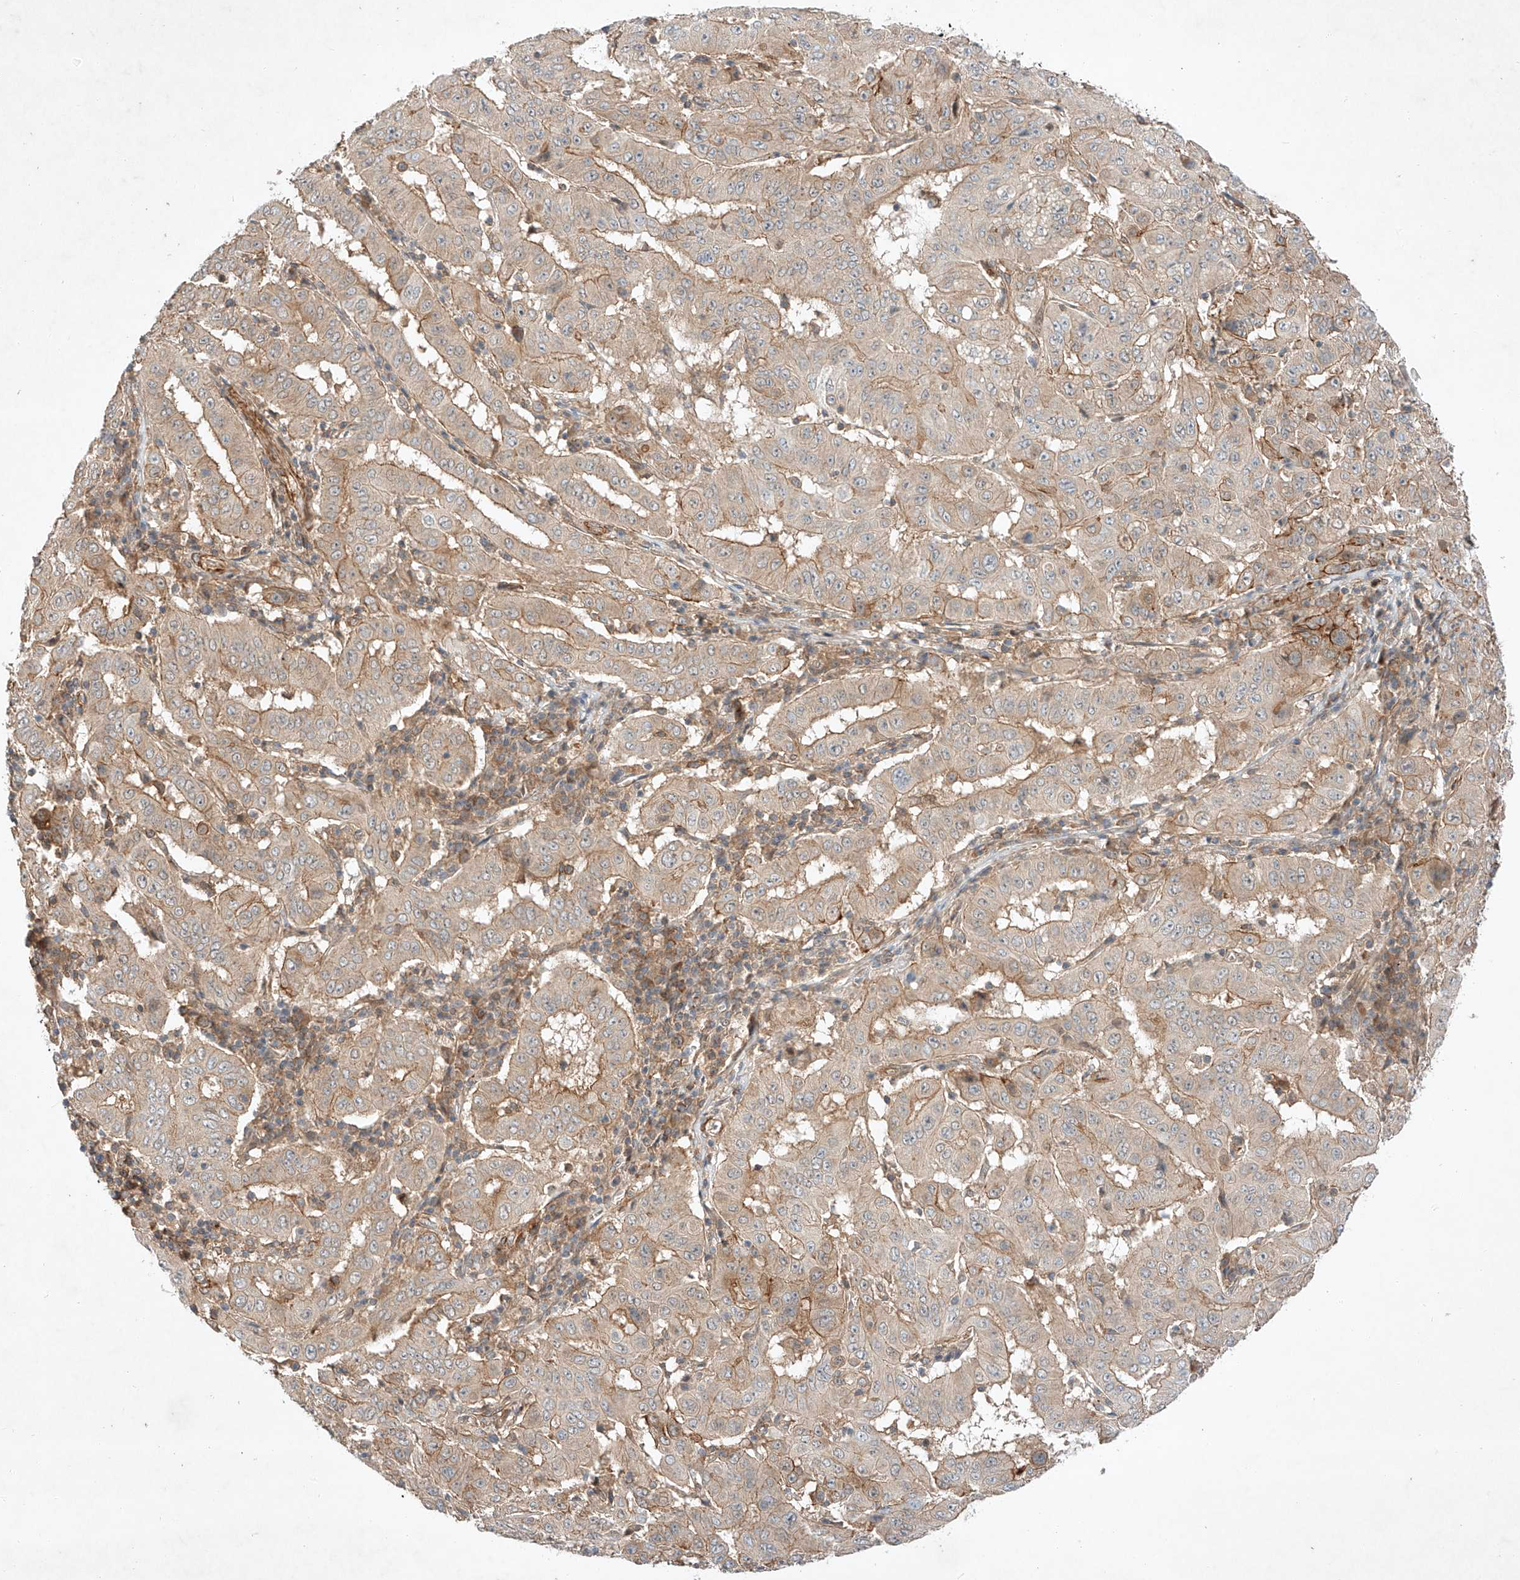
{"staining": {"intensity": "moderate", "quantity": "25%-75%", "location": "cytoplasmic/membranous"}, "tissue": "pancreatic cancer", "cell_type": "Tumor cells", "image_type": "cancer", "snomed": [{"axis": "morphology", "description": "Adenocarcinoma, NOS"}, {"axis": "topography", "description": "Pancreas"}], "caption": "The image shows a brown stain indicating the presence of a protein in the cytoplasmic/membranous of tumor cells in adenocarcinoma (pancreatic).", "gene": "ARHGAP33", "patient": {"sex": "male", "age": 63}}